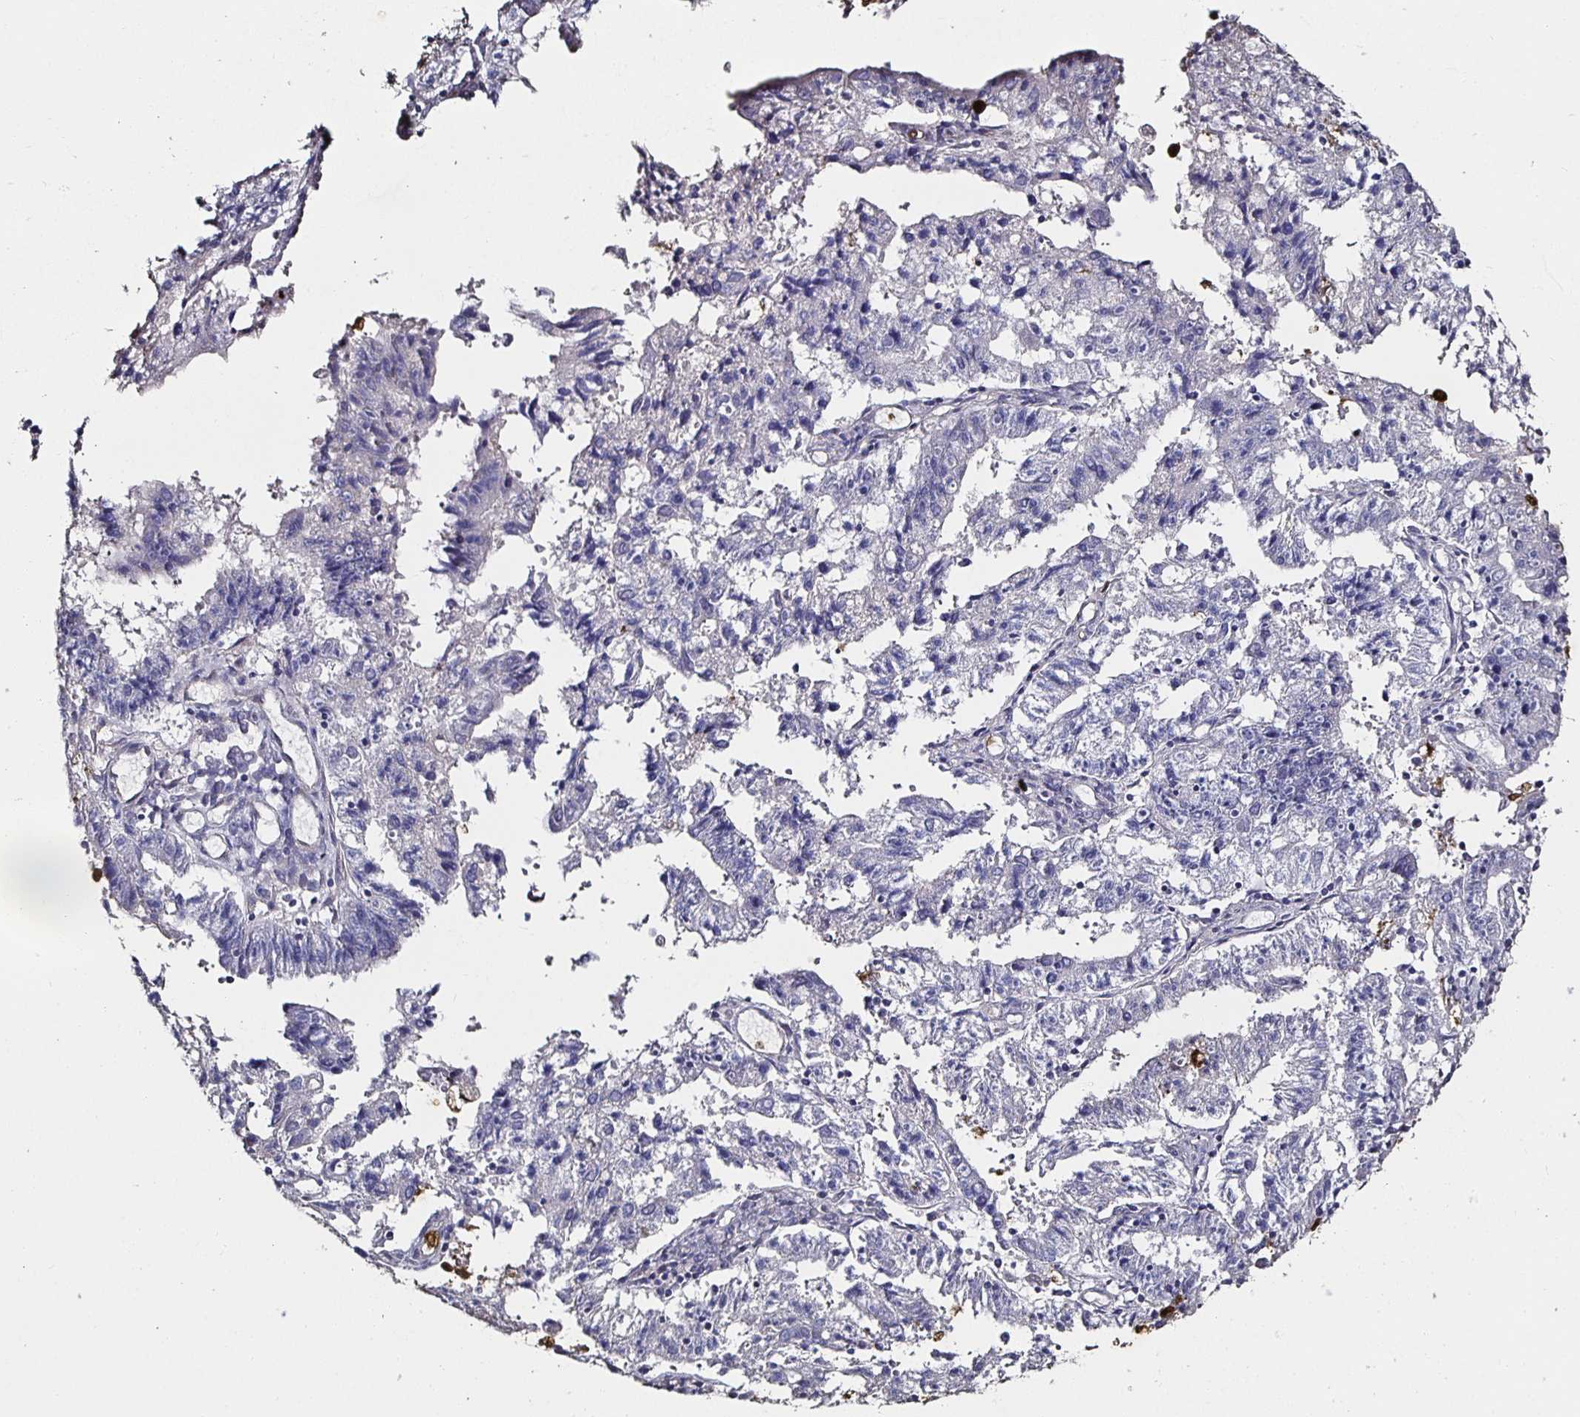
{"staining": {"intensity": "negative", "quantity": "none", "location": "none"}, "tissue": "endometrial cancer", "cell_type": "Tumor cells", "image_type": "cancer", "snomed": [{"axis": "morphology", "description": "Adenocarcinoma, NOS"}, {"axis": "topography", "description": "Endometrium"}], "caption": "A high-resolution photomicrograph shows IHC staining of endometrial cancer (adenocarcinoma), which displays no significant staining in tumor cells.", "gene": "TLR4", "patient": {"sex": "female", "age": 82}}